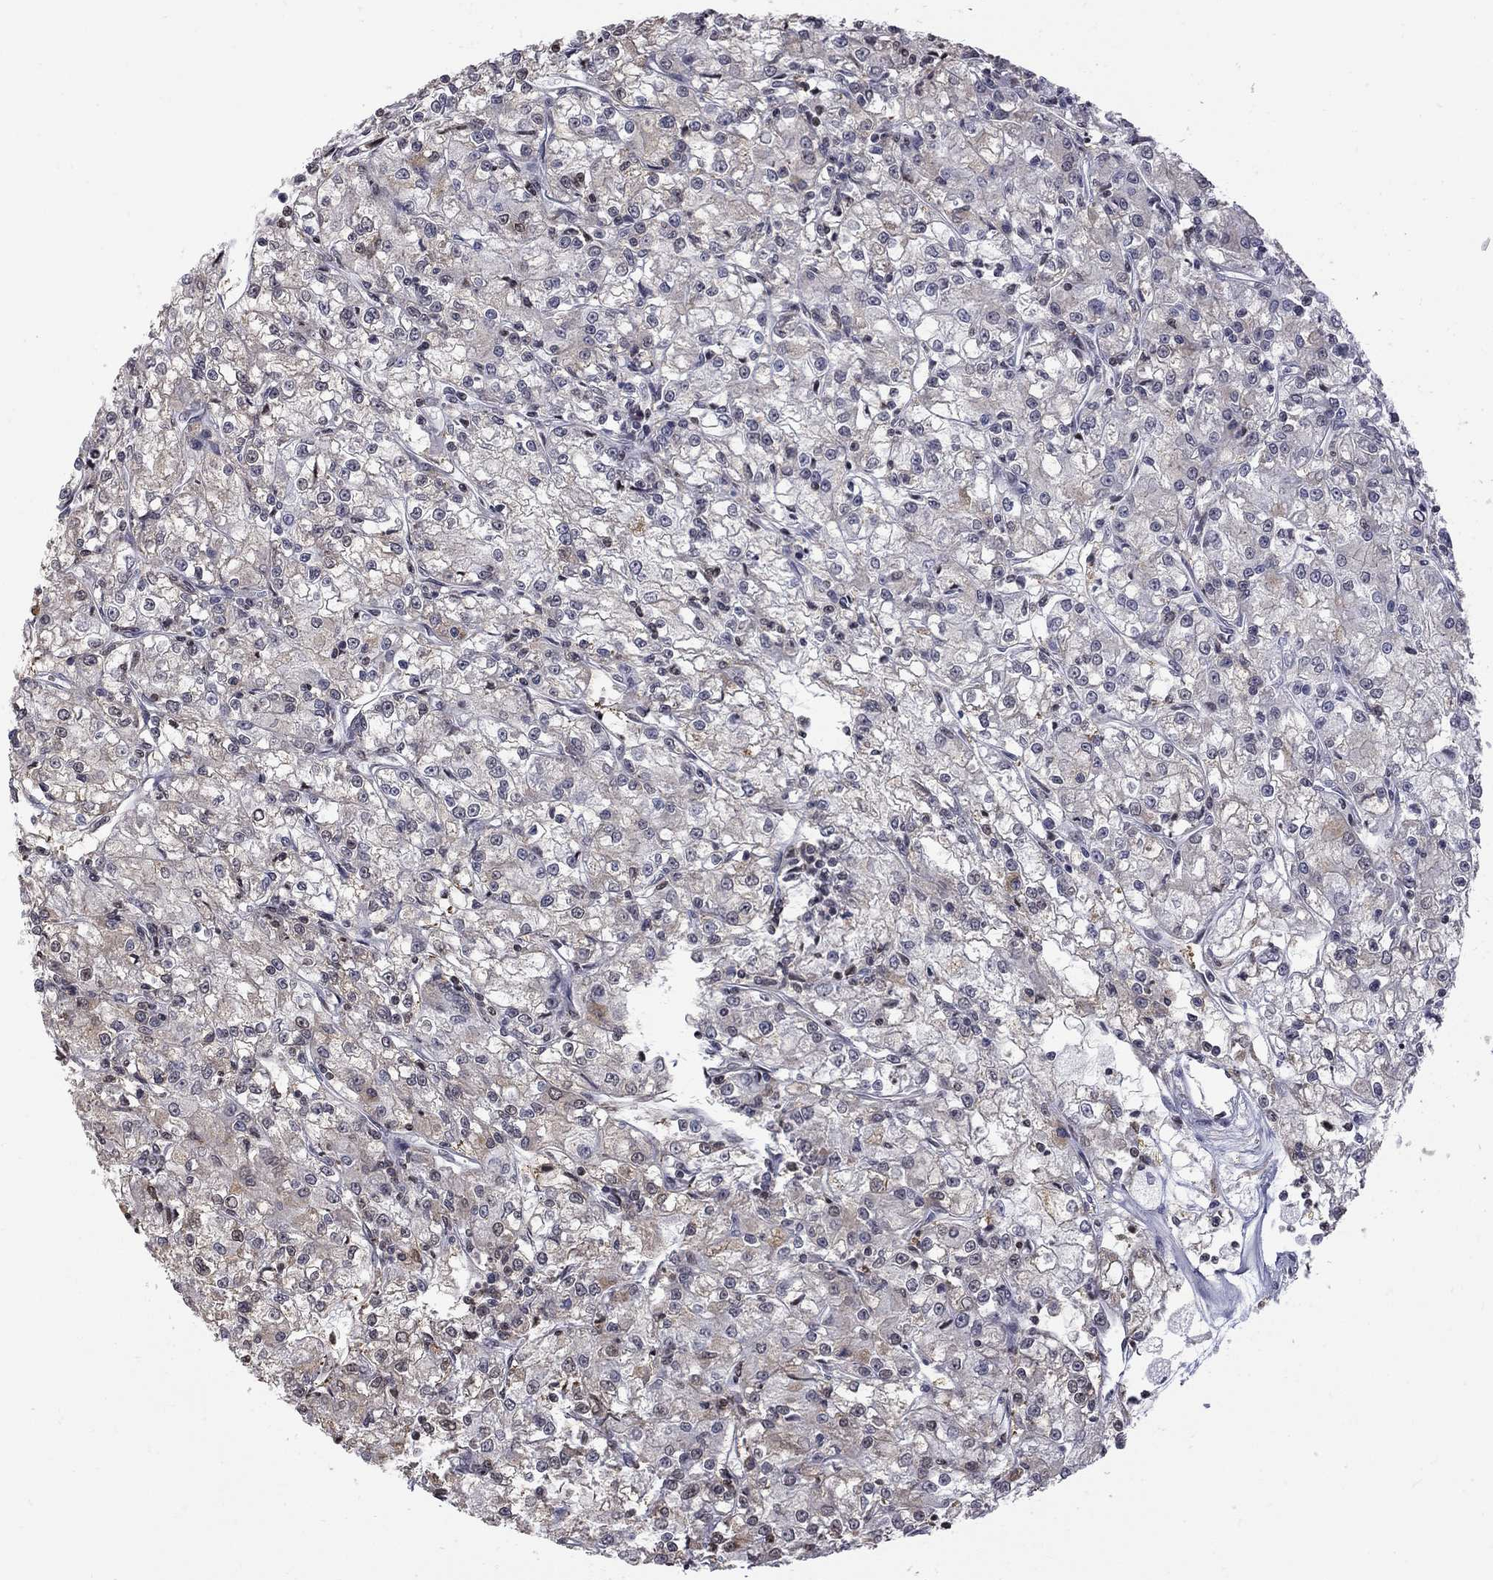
{"staining": {"intensity": "negative", "quantity": "none", "location": "none"}, "tissue": "renal cancer", "cell_type": "Tumor cells", "image_type": "cancer", "snomed": [{"axis": "morphology", "description": "Adenocarcinoma, NOS"}, {"axis": "topography", "description": "Kidney"}], "caption": "Immunohistochemical staining of renal cancer shows no significant expression in tumor cells.", "gene": "RFWD3", "patient": {"sex": "female", "age": 59}}